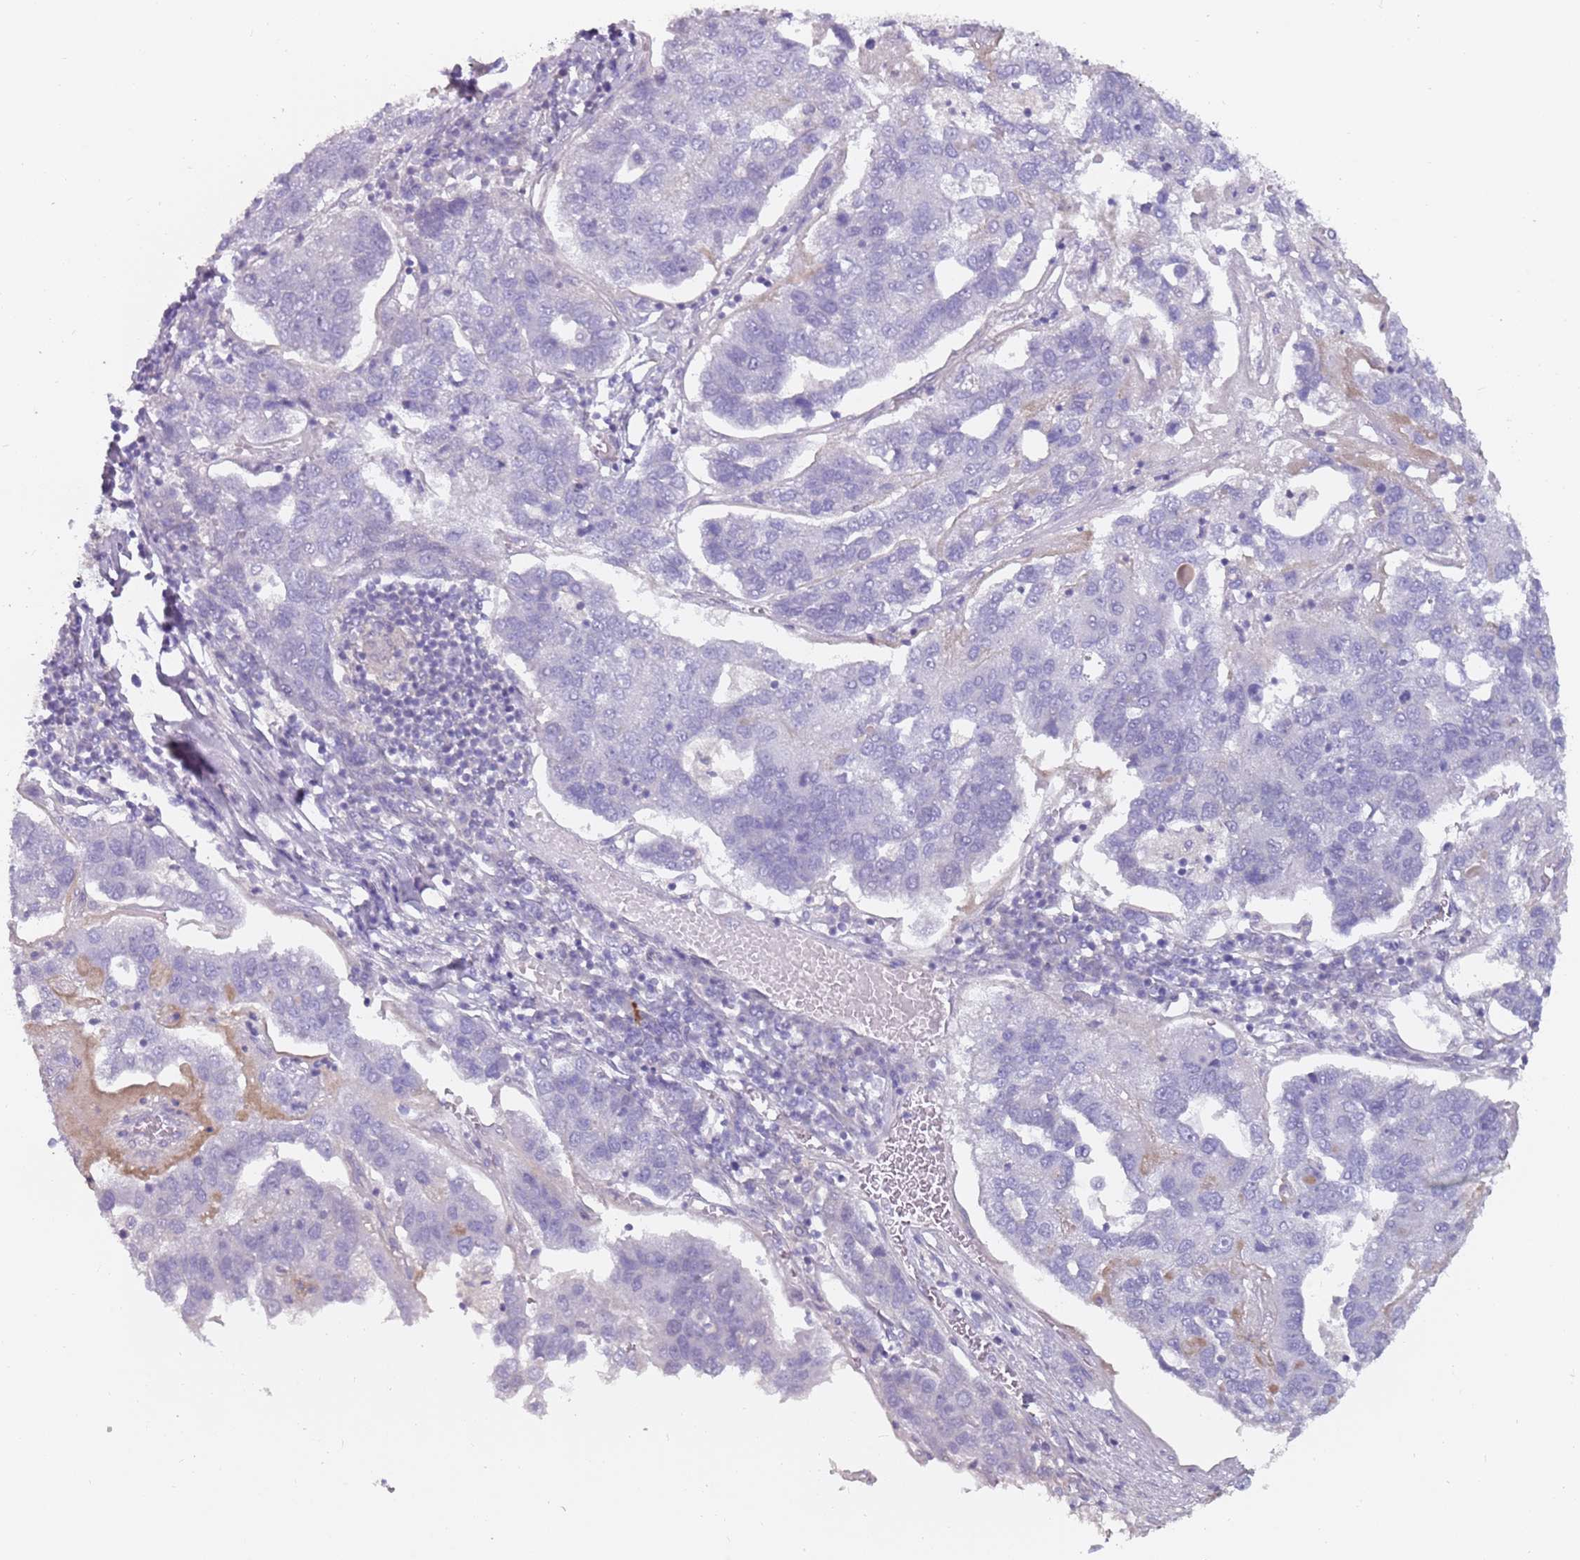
{"staining": {"intensity": "negative", "quantity": "none", "location": "none"}, "tissue": "pancreatic cancer", "cell_type": "Tumor cells", "image_type": "cancer", "snomed": [{"axis": "morphology", "description": "Adenocarcinoma, NOS"}, {"axis": "topography", "description": "Pancreas"}], "caption": "This is an immunohistochemistry (IHC) image of pancreatic cancer (adenocarcinoma). There is no expression in tumor cells.", "gene": "DDX4", "patient": {"sex": "female", "age": 61}}